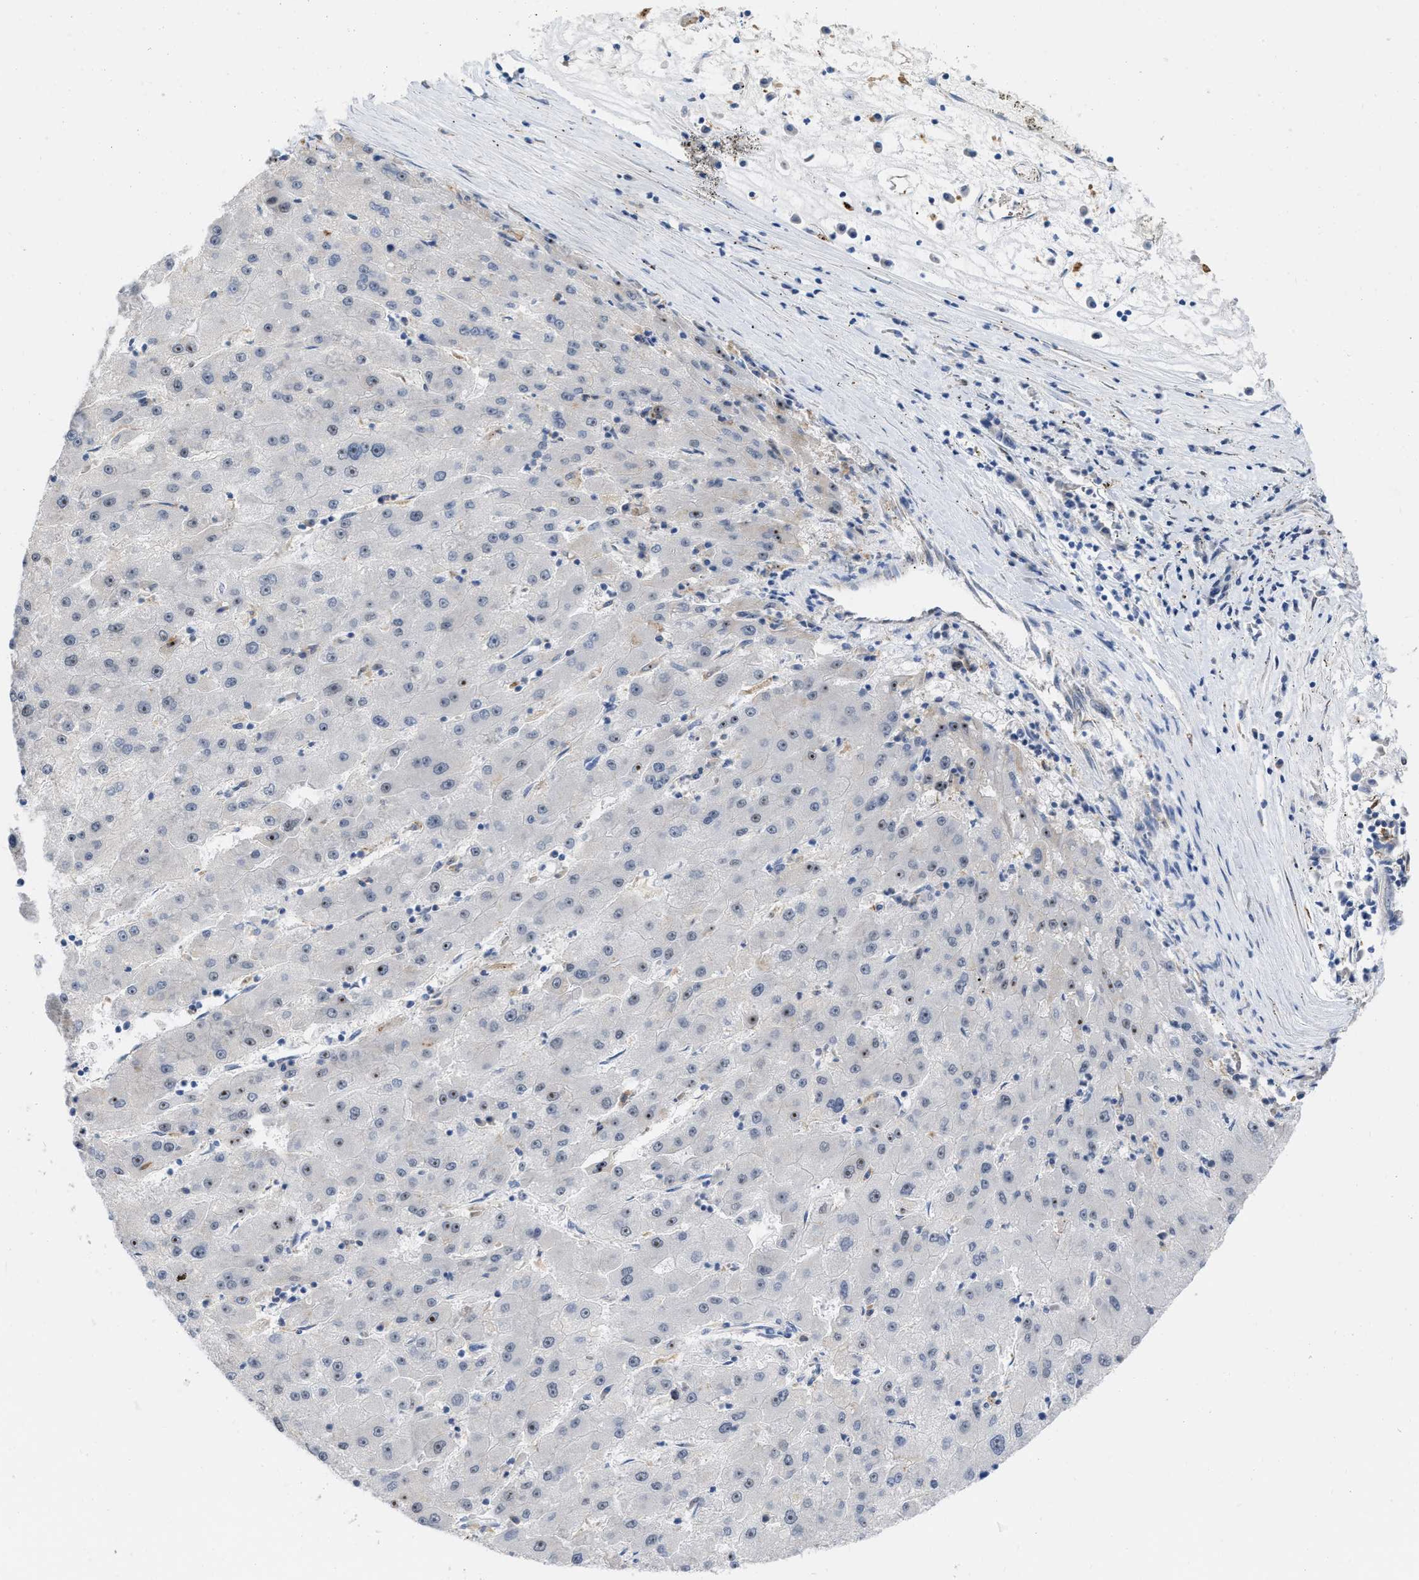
{"staining": {"intensity": "strong", "quantity": "<25%", "location": "nuclear"}, "tissue": "liver cancer", "cell_type": "Tumor cells", "image_type": "cancer", "snomed": [{"axis": "morphology", "description": "Carcinoma, Hepatocellular, NOS"}, {"axis": "topography", "description": "Liver"}], "caption": "This photomicrograph demonstrates liver hepatocellular carcinoma stained with immunohistochemistry (IHC) to label a protein in brown. The nuclear of tumor cells show strong positivity for the protein. Nuclei are counter-stained blue.", "gene": "ELAC2", "patient": {"sex": "male", "age": 72}}